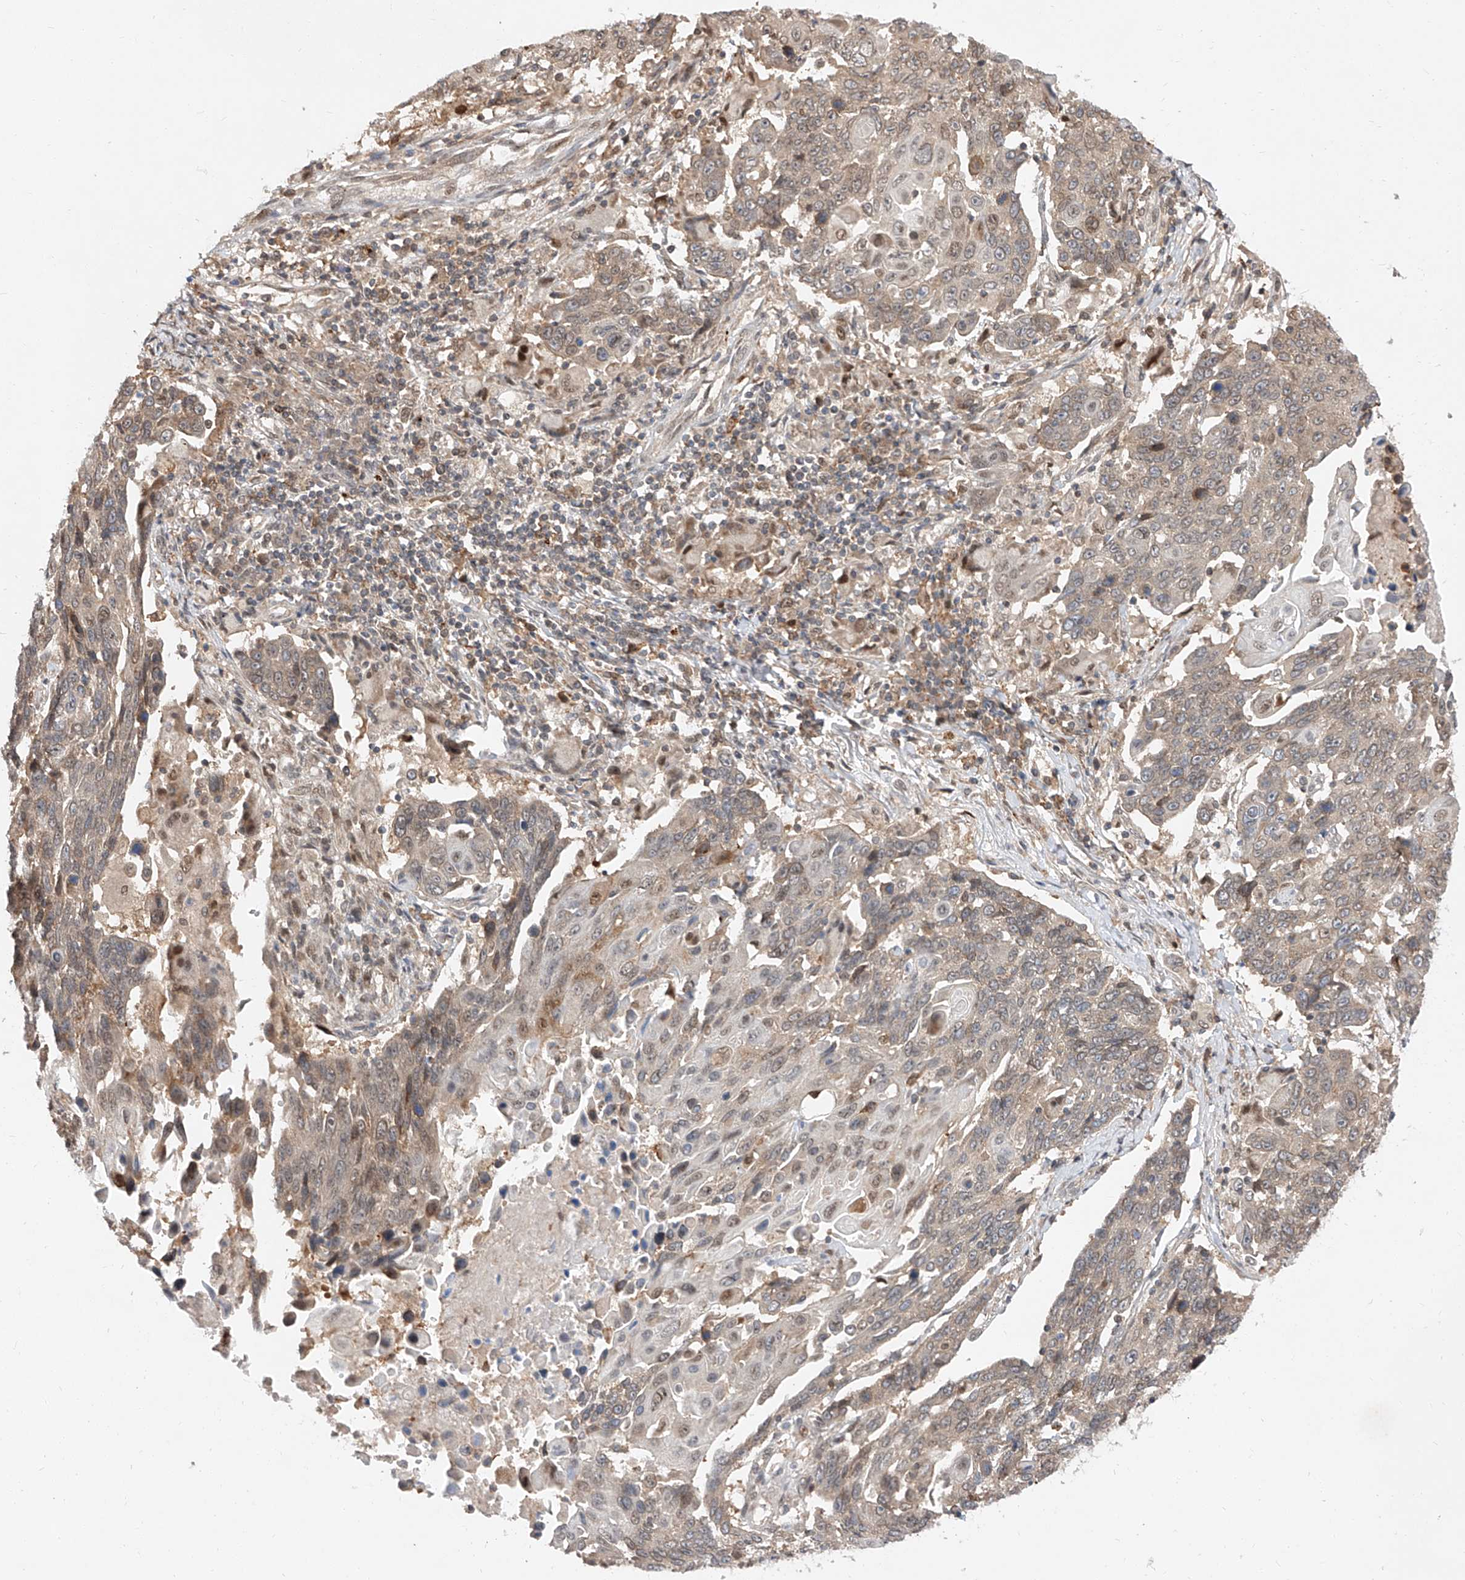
{"staining": {"intensity": "weak", "quantity": "25%-75%", "location": "cytoplasmic/membranous,nuclear"}, "tissue": "lung cancer", "cell_type": "Tumor cells", "image_type": "cancer", "snomed": [{"axis": "morphology", "description": "Squamous cell carcinoma, NOS"}, {"axis": "topography", "description": "Lung"}], "caption": "This micrograph reveals IHC staining of human squamous cell carcinoma (lung), with low weak cytoplasmic/membranous and nuclear positivity in approximately 25%-75% of tumor cells.", "gene": "DIRAS3", "patient": {"sex": "male", "age": 66}}